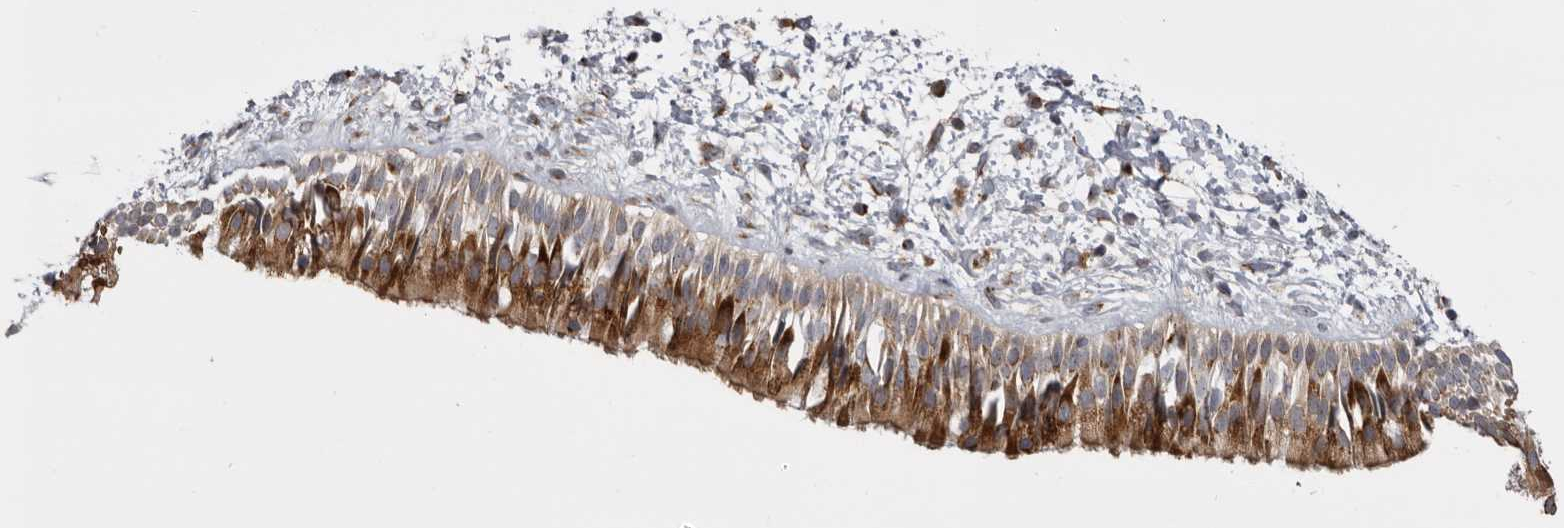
{"staining": {"intensity": "moderate", "quantity": ">75%", "location": "cytoplasmic/membranous"}, "tissue": "nasopharynx", "cell_type": "Respiratory epithelial cells", "image_type": "normal", "snomed": [{"axis": "morphology", "description": "Normal tissue, NOS"}, {"axis": "topography", "description": "Nasopharynx"}], "caption": "Respiratory epithelial cells show moderate cytoplasmic/membranous staining in about >75% of cells in unremarkable nasopharynx. Using DAB (3,3'-diaminobenzidine) (brown) and hematoxylin (blue) stains, captured at high magnification using brightfield microscopy.", "gene": "WDR47", "patient": {"sex": "male", "age": 22}}